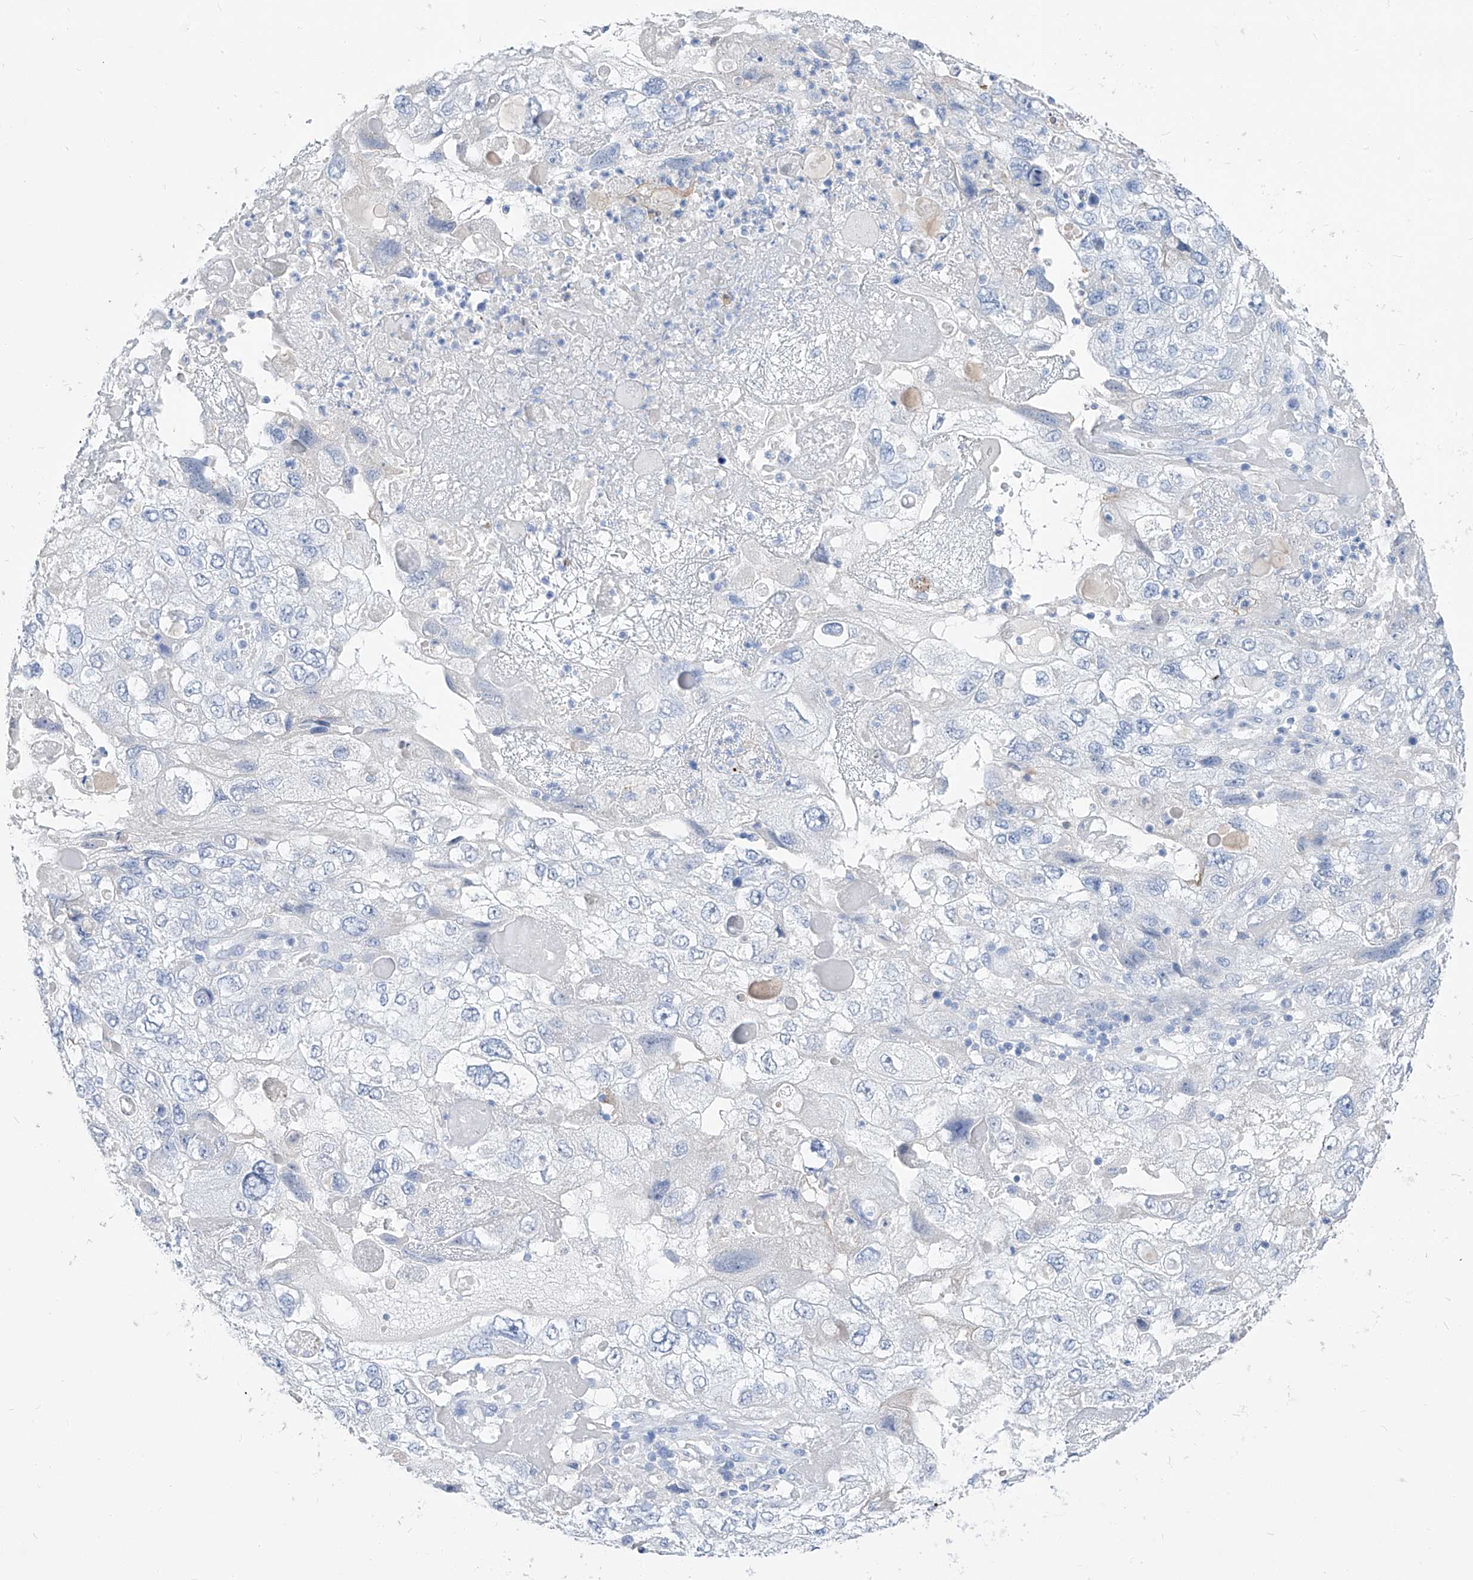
{"staining": {"intensity": "negative", "quantity": "none", "location": "none"}, "tissue": "endometrial cancer", "cell_type": "Tumor cells", "image_type": "cancer", "snomed": [{"axis": "morphology", "description": "Adenocarcinoma, NOS"}, {"axis": "topography", "description": "Endometrium"}], "caption": "This histopathology image is of endometrial adenocarcinoma stained with IHC to label a protein in brown with the nuclei are counter-stained blue. There is no staining in tumor cells.", "gene": "FRS3", "patient": {"sex": "female", "age": 49}}